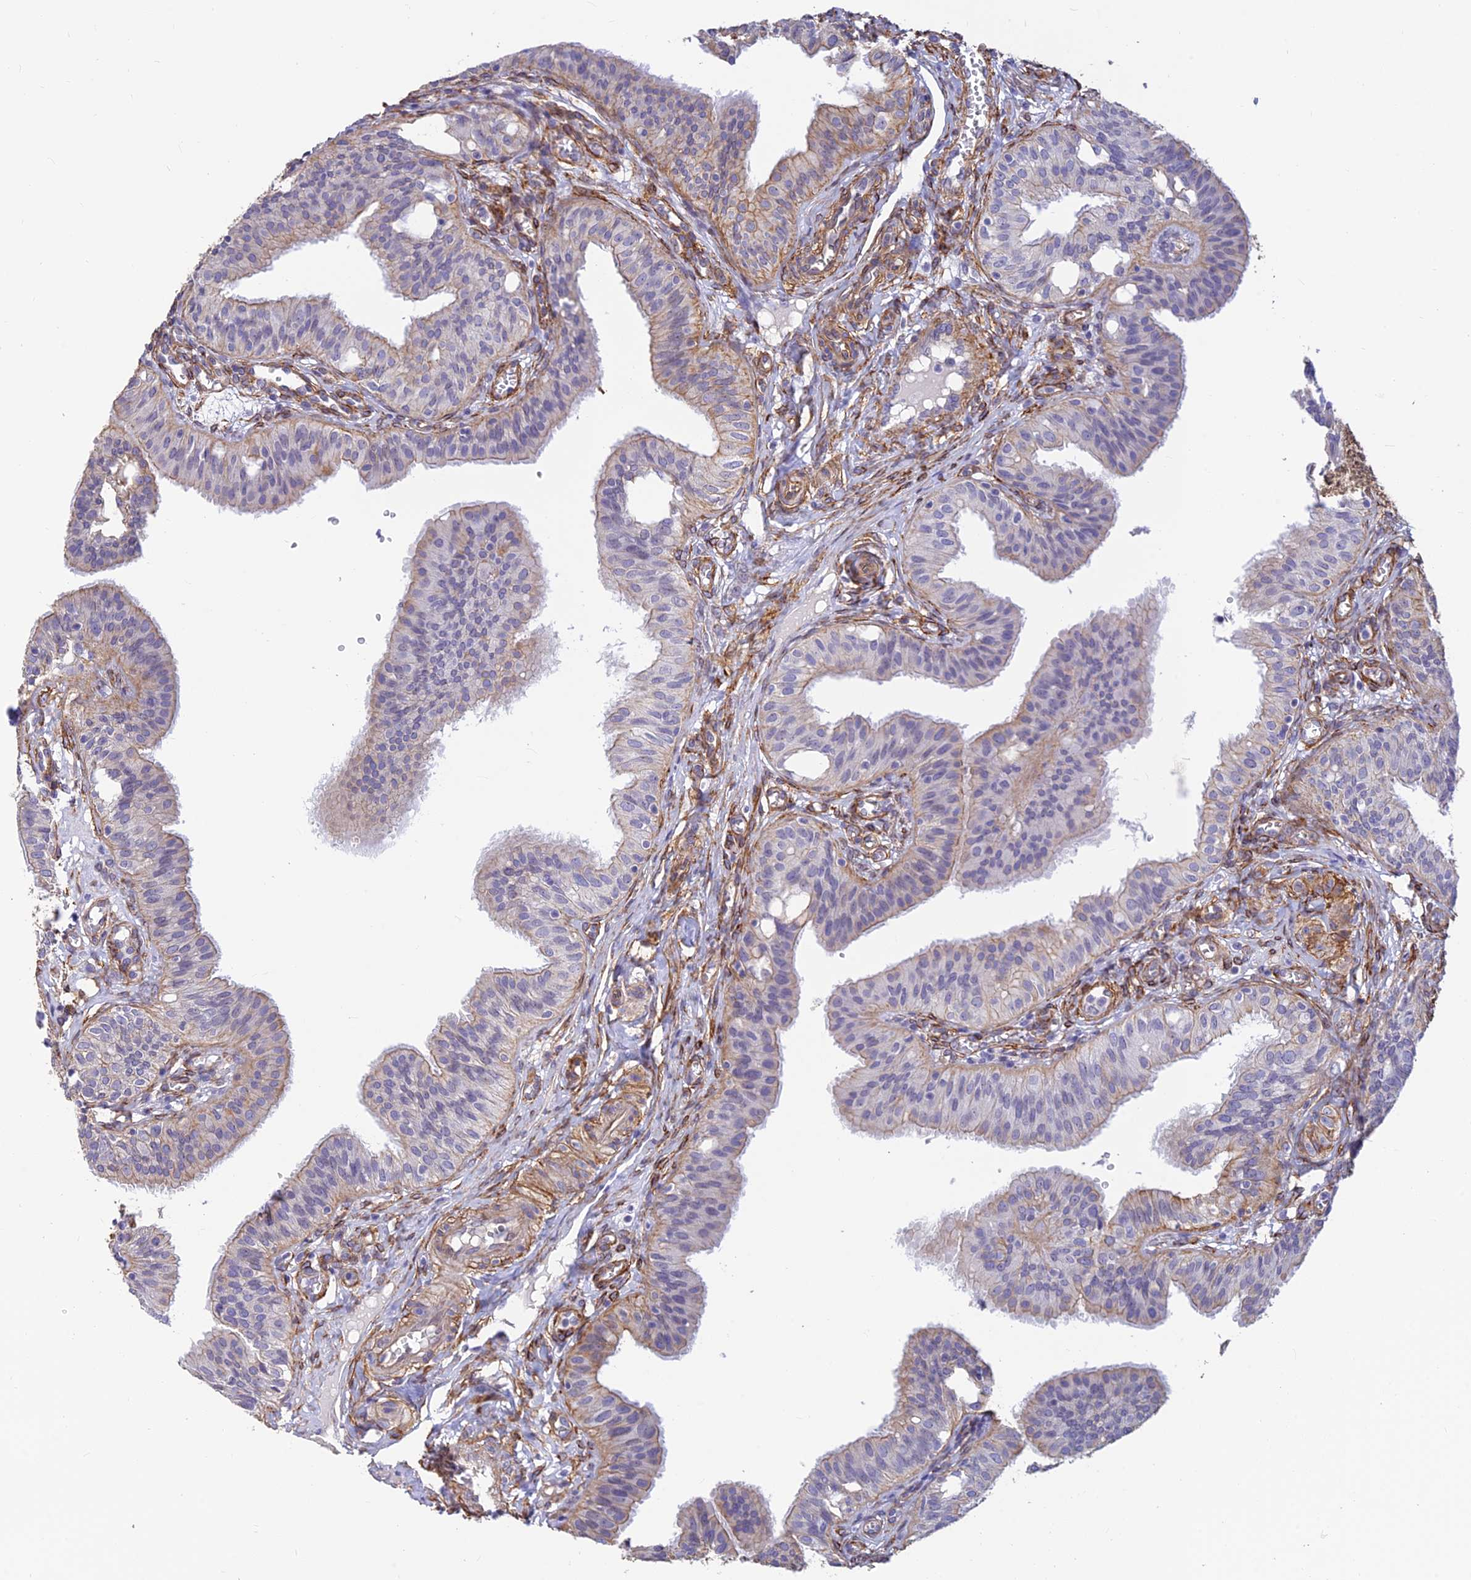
{"staining": {"intensity": "weak", "quantity": "25%-75%", "location": "cytoplasmic/membranous"}, "tissue": "fallopian tube", "cell_type": "Glandular cells", "image_type": "normal", "snomed": [{"axis": "morphology", "description": "Normal tissue, NOS"}, {"axis": "topography", "description": "Fallopian tube"}, {"axis": "topography", "description": "Ovary"}], "caption": "Weak cytoplasmic/membranous expression for a protein is appreciated in about 25%-75% of glandular cells of unremarkable fallopian tube using immunohistochemistry.", "gene": "ALDH1L2", "patient": {"sex": "female", "age": 42}}